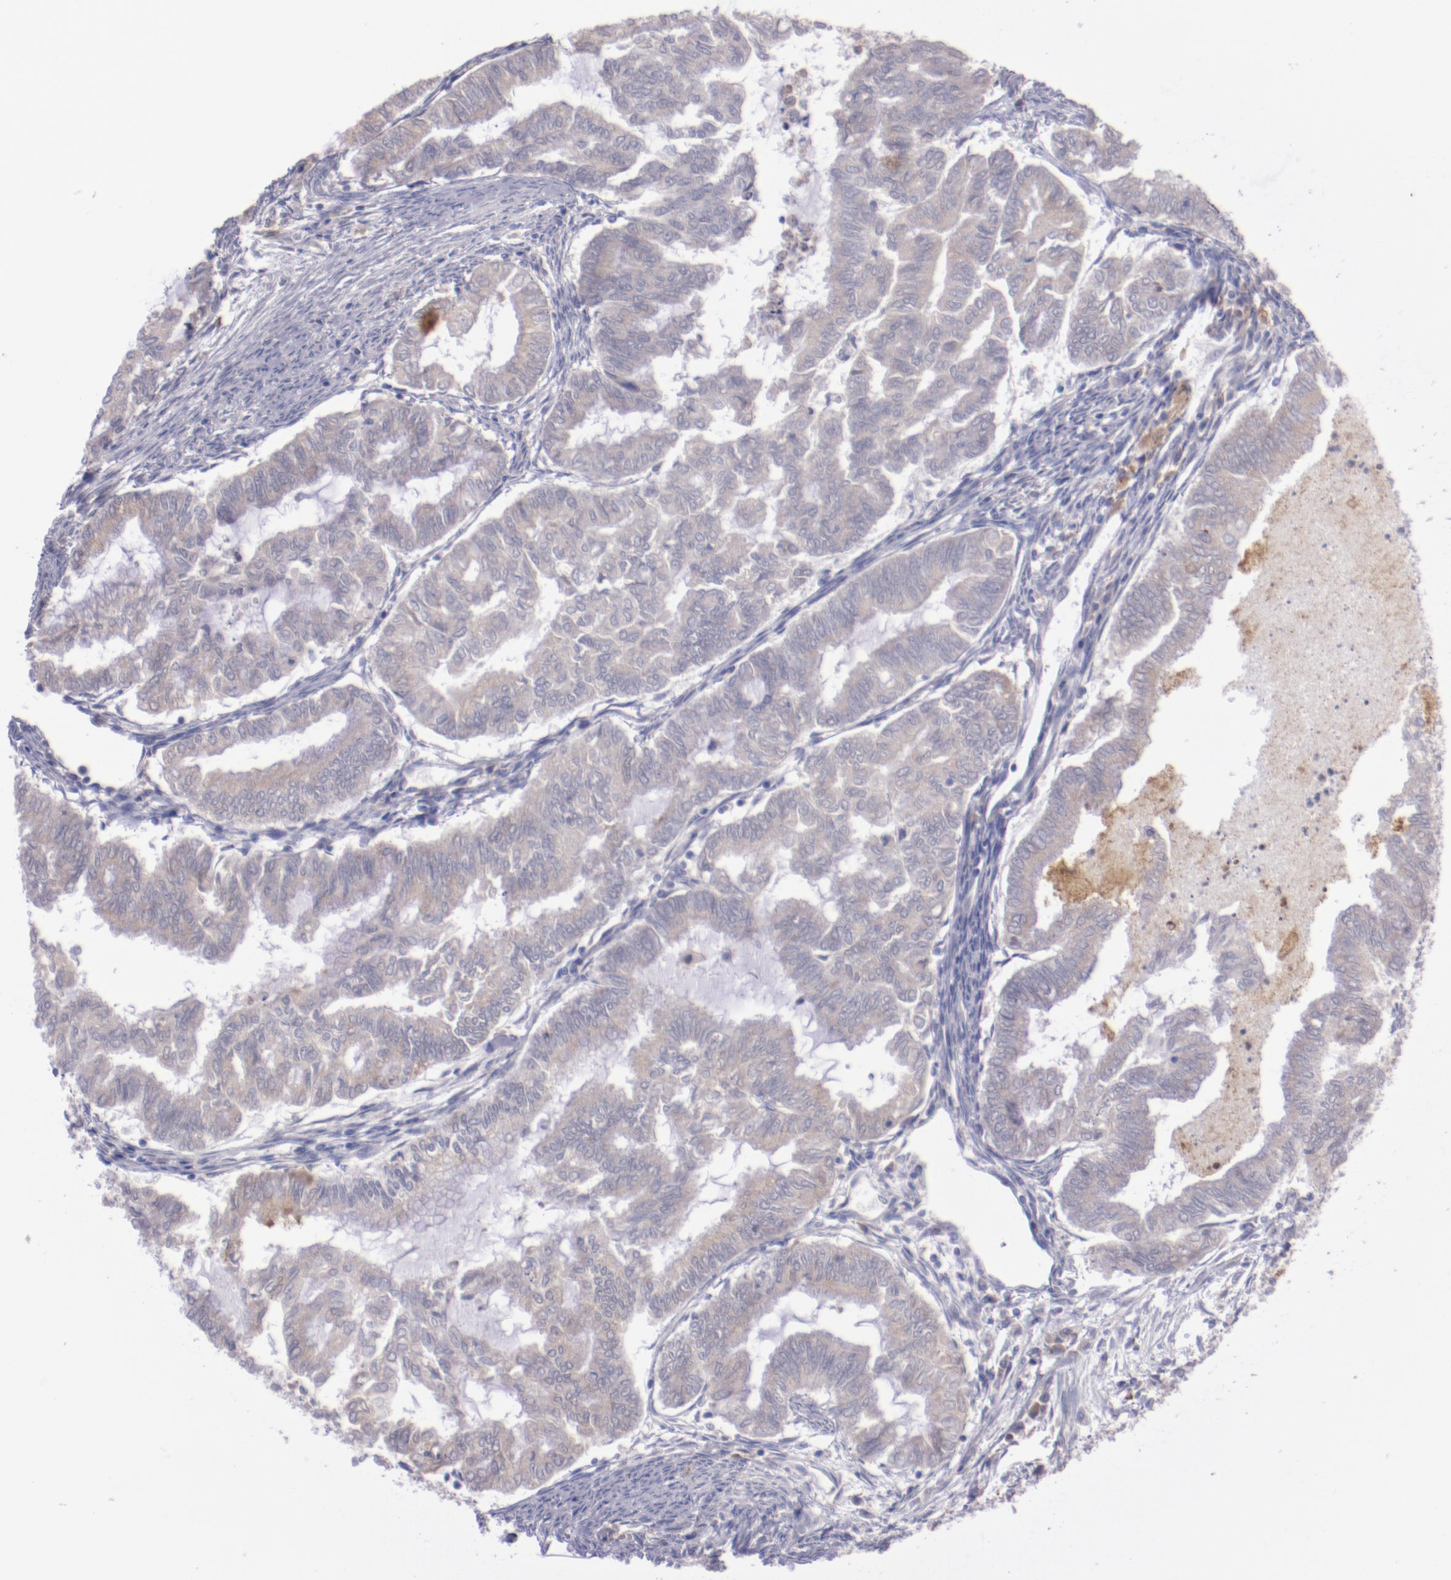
{"staining": {"intensity": "weak", "quantity": ">75%", "location": "cytoplasmic/membranous"}, "tissue": "endometrial cancer", "cell_type": "Tumor cells", "image_type": "cancer", "snomed": [{"axis": "morphology", "description": "Adenocarcinoma, NOS"}, {"axis": "topography", "description": "Endometrium"}], "caption": "A low amount of weak cytoplasmic/membranous positivity is identified in approximately >75% of tumor cells in endometrial adenocarcinoma tissue.", "gene": "TRAF3", "patient": {"sex": "female", "age": 79}}